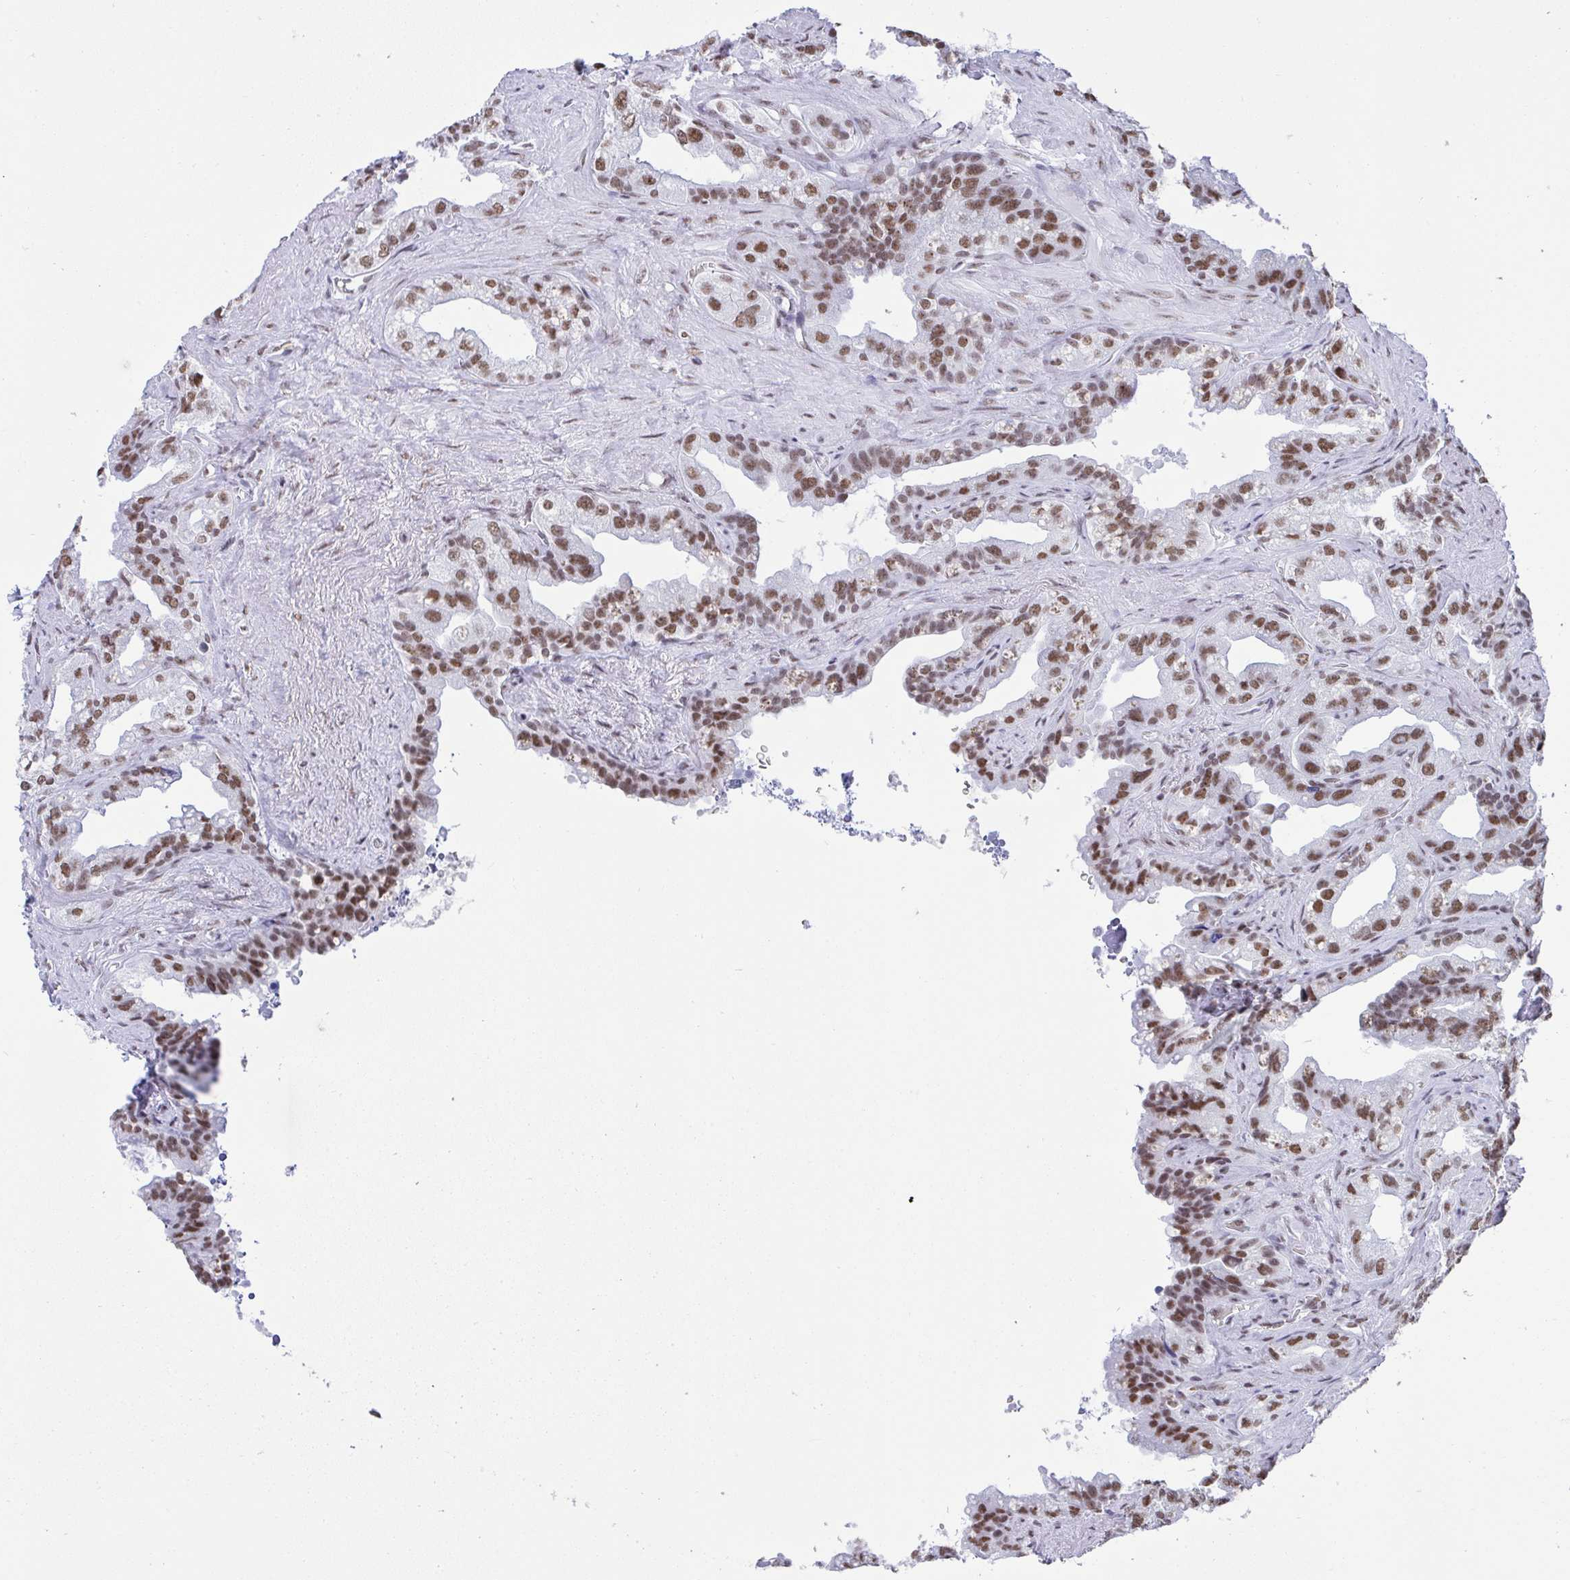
{"staining": {"intensity": "moderate", "quantity": ">75%", "location": "nuclear"}, "tissue": "seminal vesicle", "cell_type": "Glandular cells", "image_type": "normal", "snomed": [{"axis": "morphology", "description": "Normal tissue, NOS"}, {"axis": "topography", "description": "Seminal veicle"}, {"axis": "topography", "description": "Peripheral nerve tissue"}], "caption": "Immunohistochemistry (IHC) micrograph of unremarkable seminal vesicle: seminal vesicle stained using IHC exhibits medium levels of moderate protein expression localized specifically in the nuclear of glandular cells, appearing as a nuclear brown color.", "gene": "DDX52", "patient": {"sex": "male", "age": 76}}